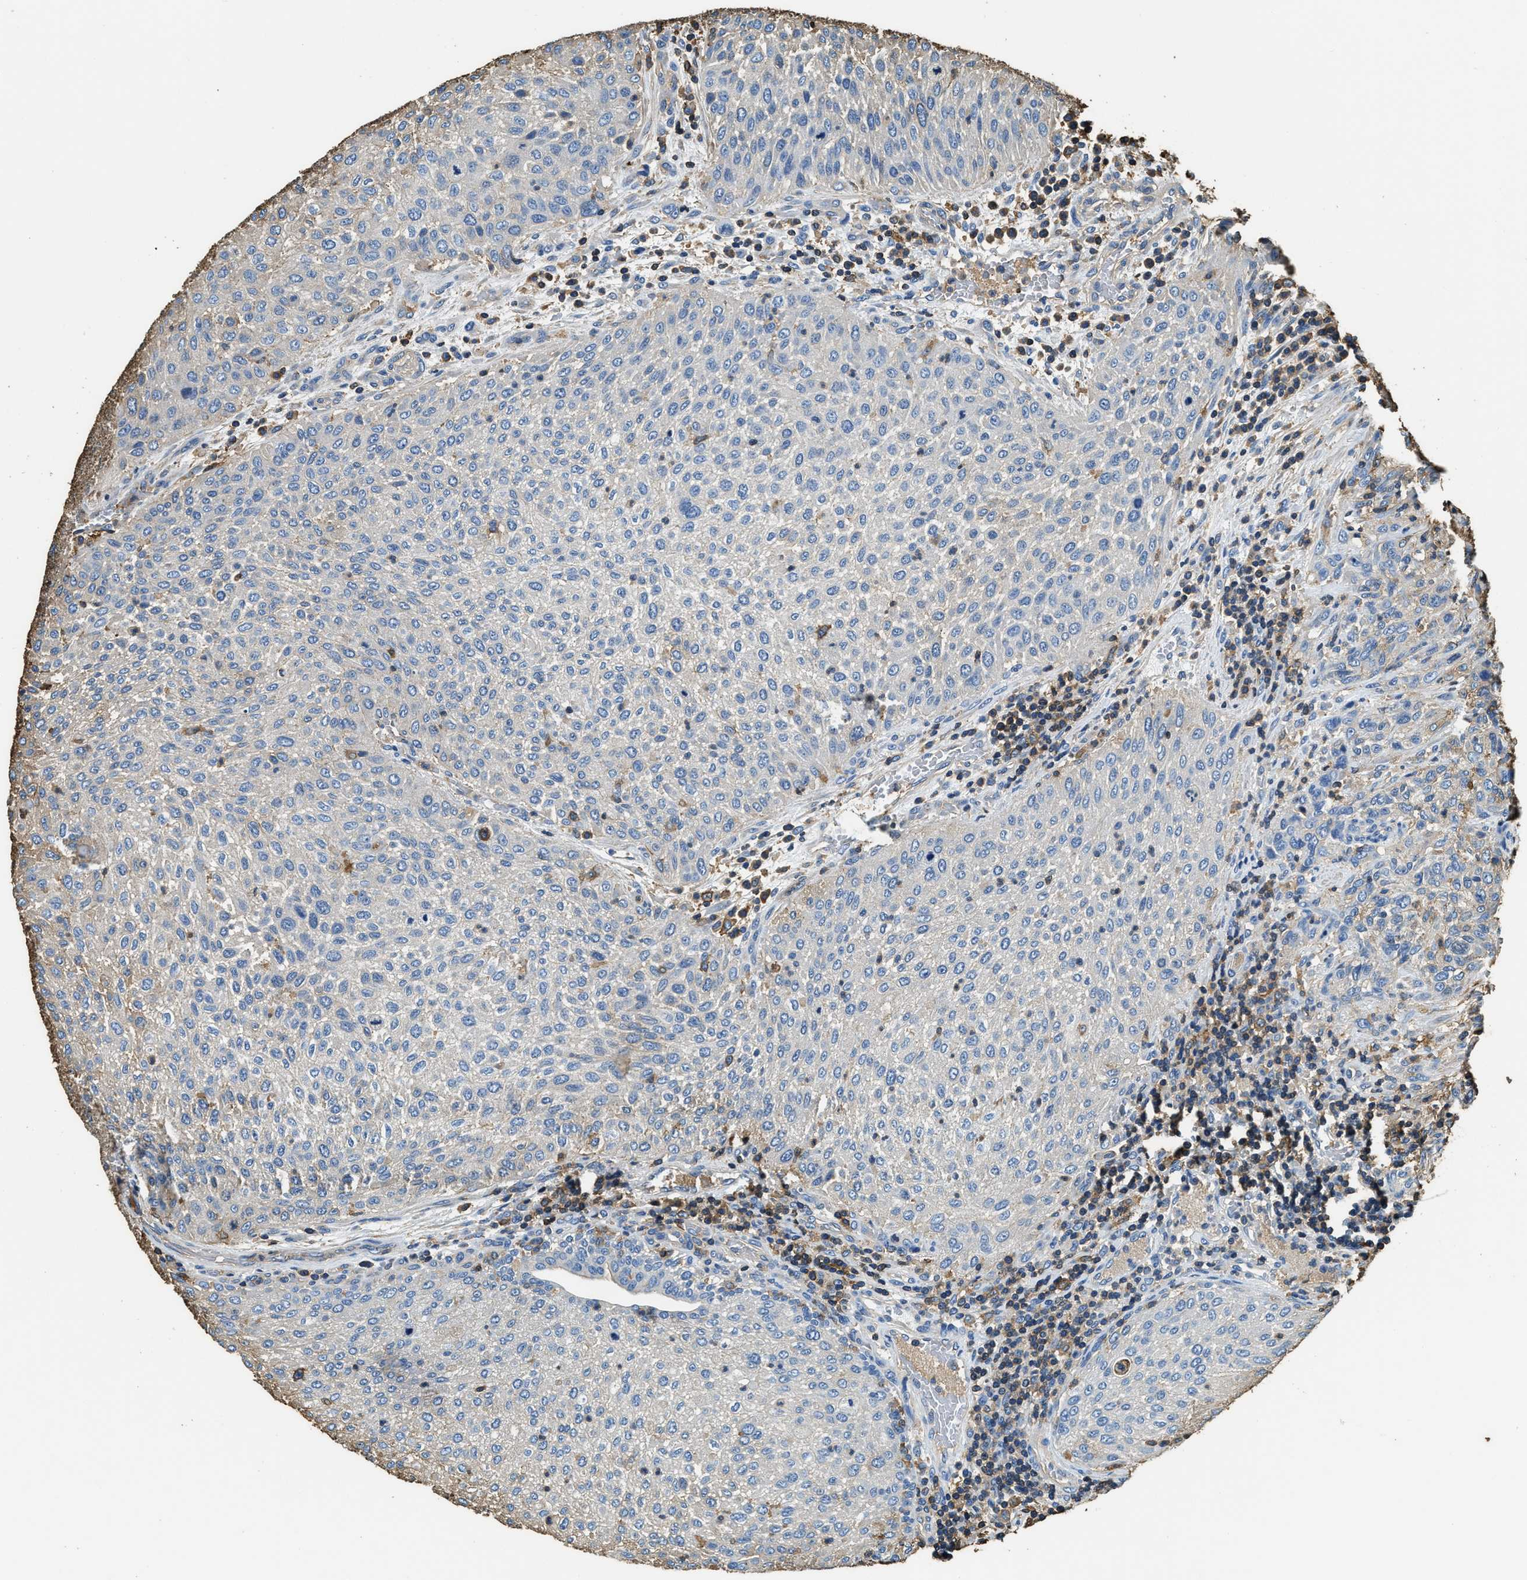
{"staining": {"intensity": "negative", "quantity": "none", "location": "none"}, "tissue": "urothelial cancer", "cell_type": "Tumor cells", "image_type": "cancer", "snomed": [{"axis": "morphology", "description": "Urothelial carcinoma, Low grade"}, {"axis": "morphology", "description": "Urothelial carcinoma, High grade"}, {"axis": "topography", "description": "Urinary bladder"}], "caption": "Immunohistochemistry (IHC) of human urothelial cancer shows no expression in tumor cells.", "gene": "ACCS", "patient": {"sex": "male", "age": 35}}